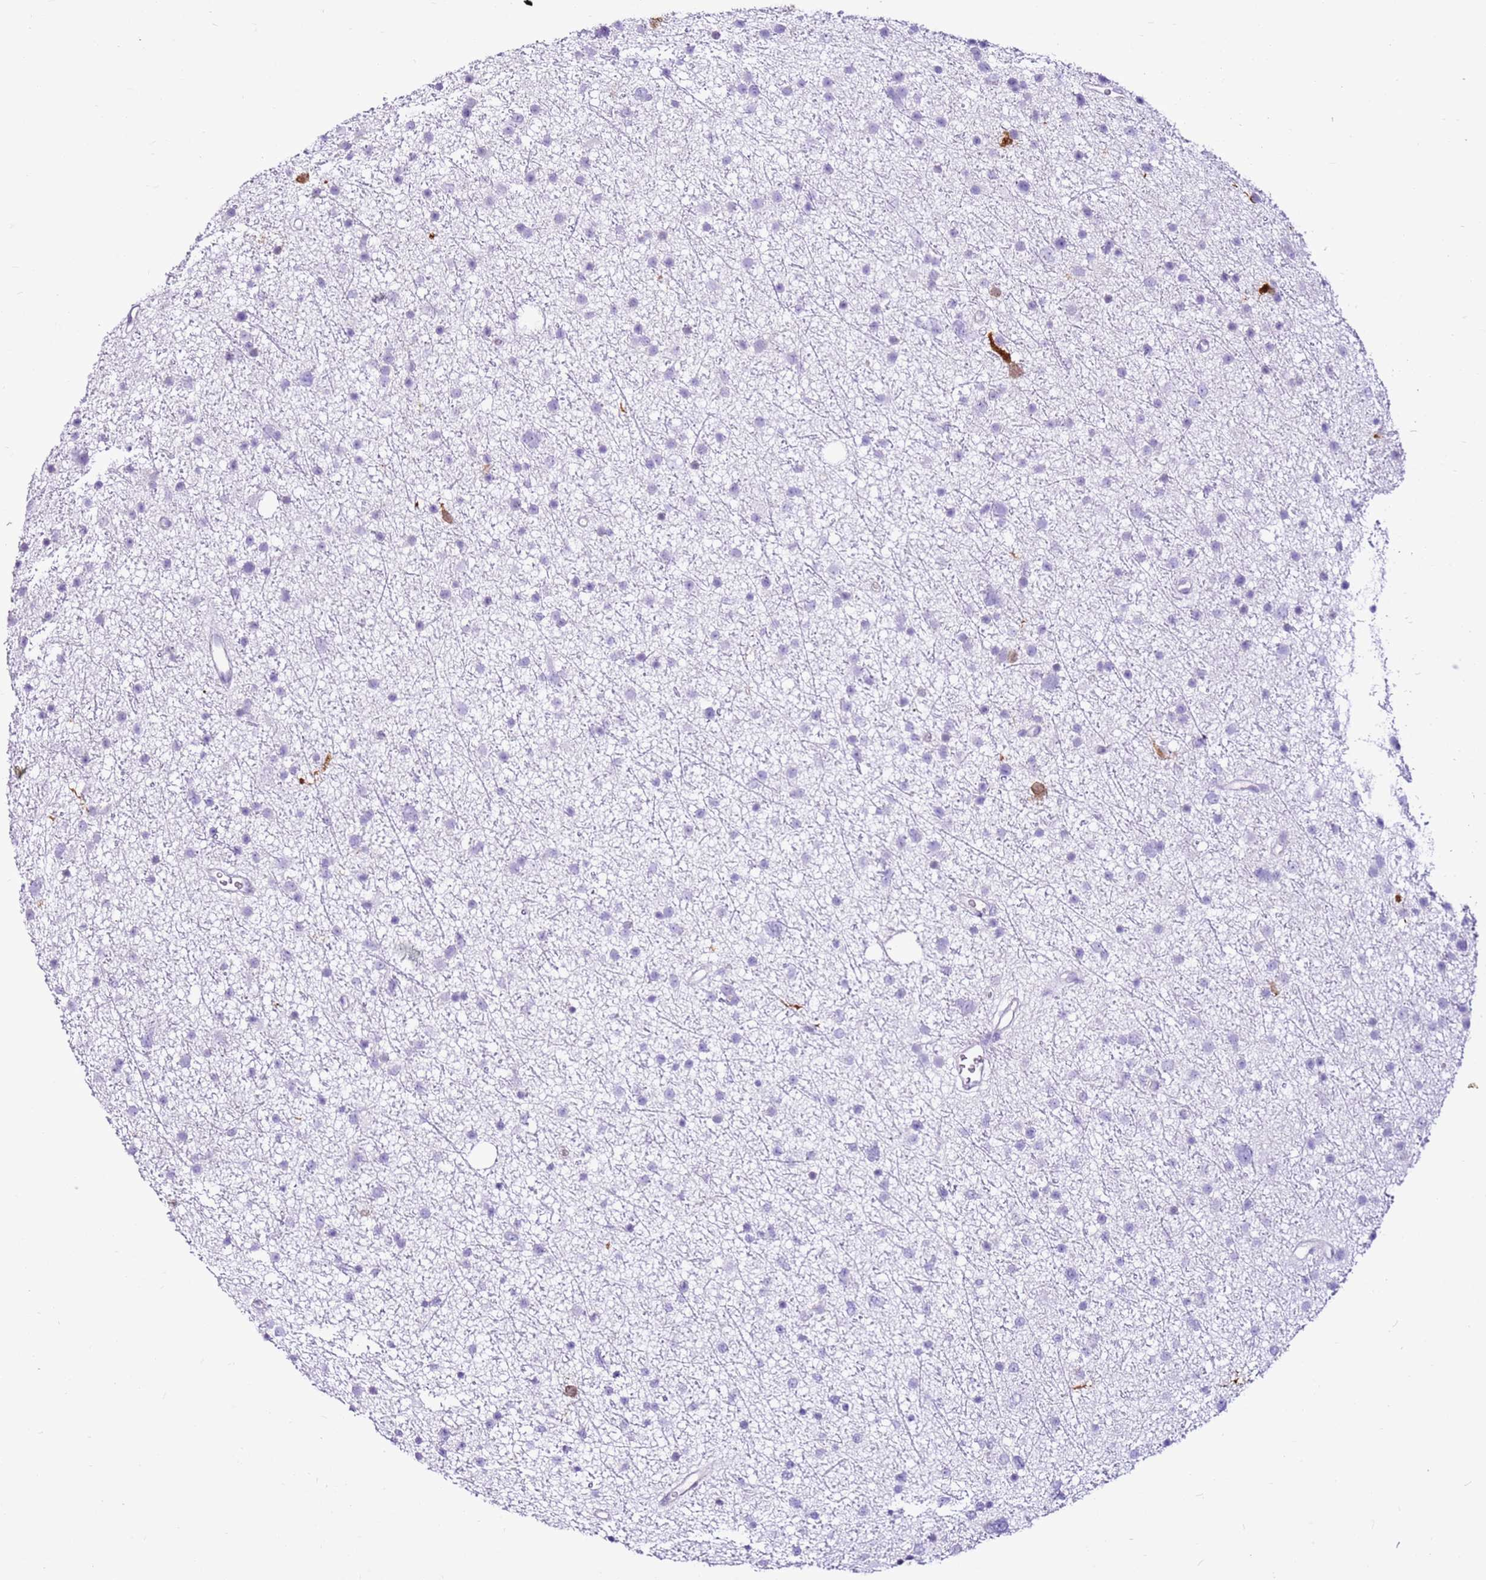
{"staining": {"intensity": "negative", "quantity": "none", "location": "none"}, "tissue": "glioma", "cell_type": "Tumor cells", "image_type": "cancer", "snomed": [{"axis": "morphology", "description": "Glioma, malignant, Low grade"}, {"axis": "topography", "description": "Cerebral cortex"}], "caption": "This micrograph is of glioma stained with immunohistochemistry to label a protein in brown with the nuclei are counter-stained blue. There is no staining in tumor cells.", "gene": "SPC25", "patient": {"sex": "female", "age": 39}}